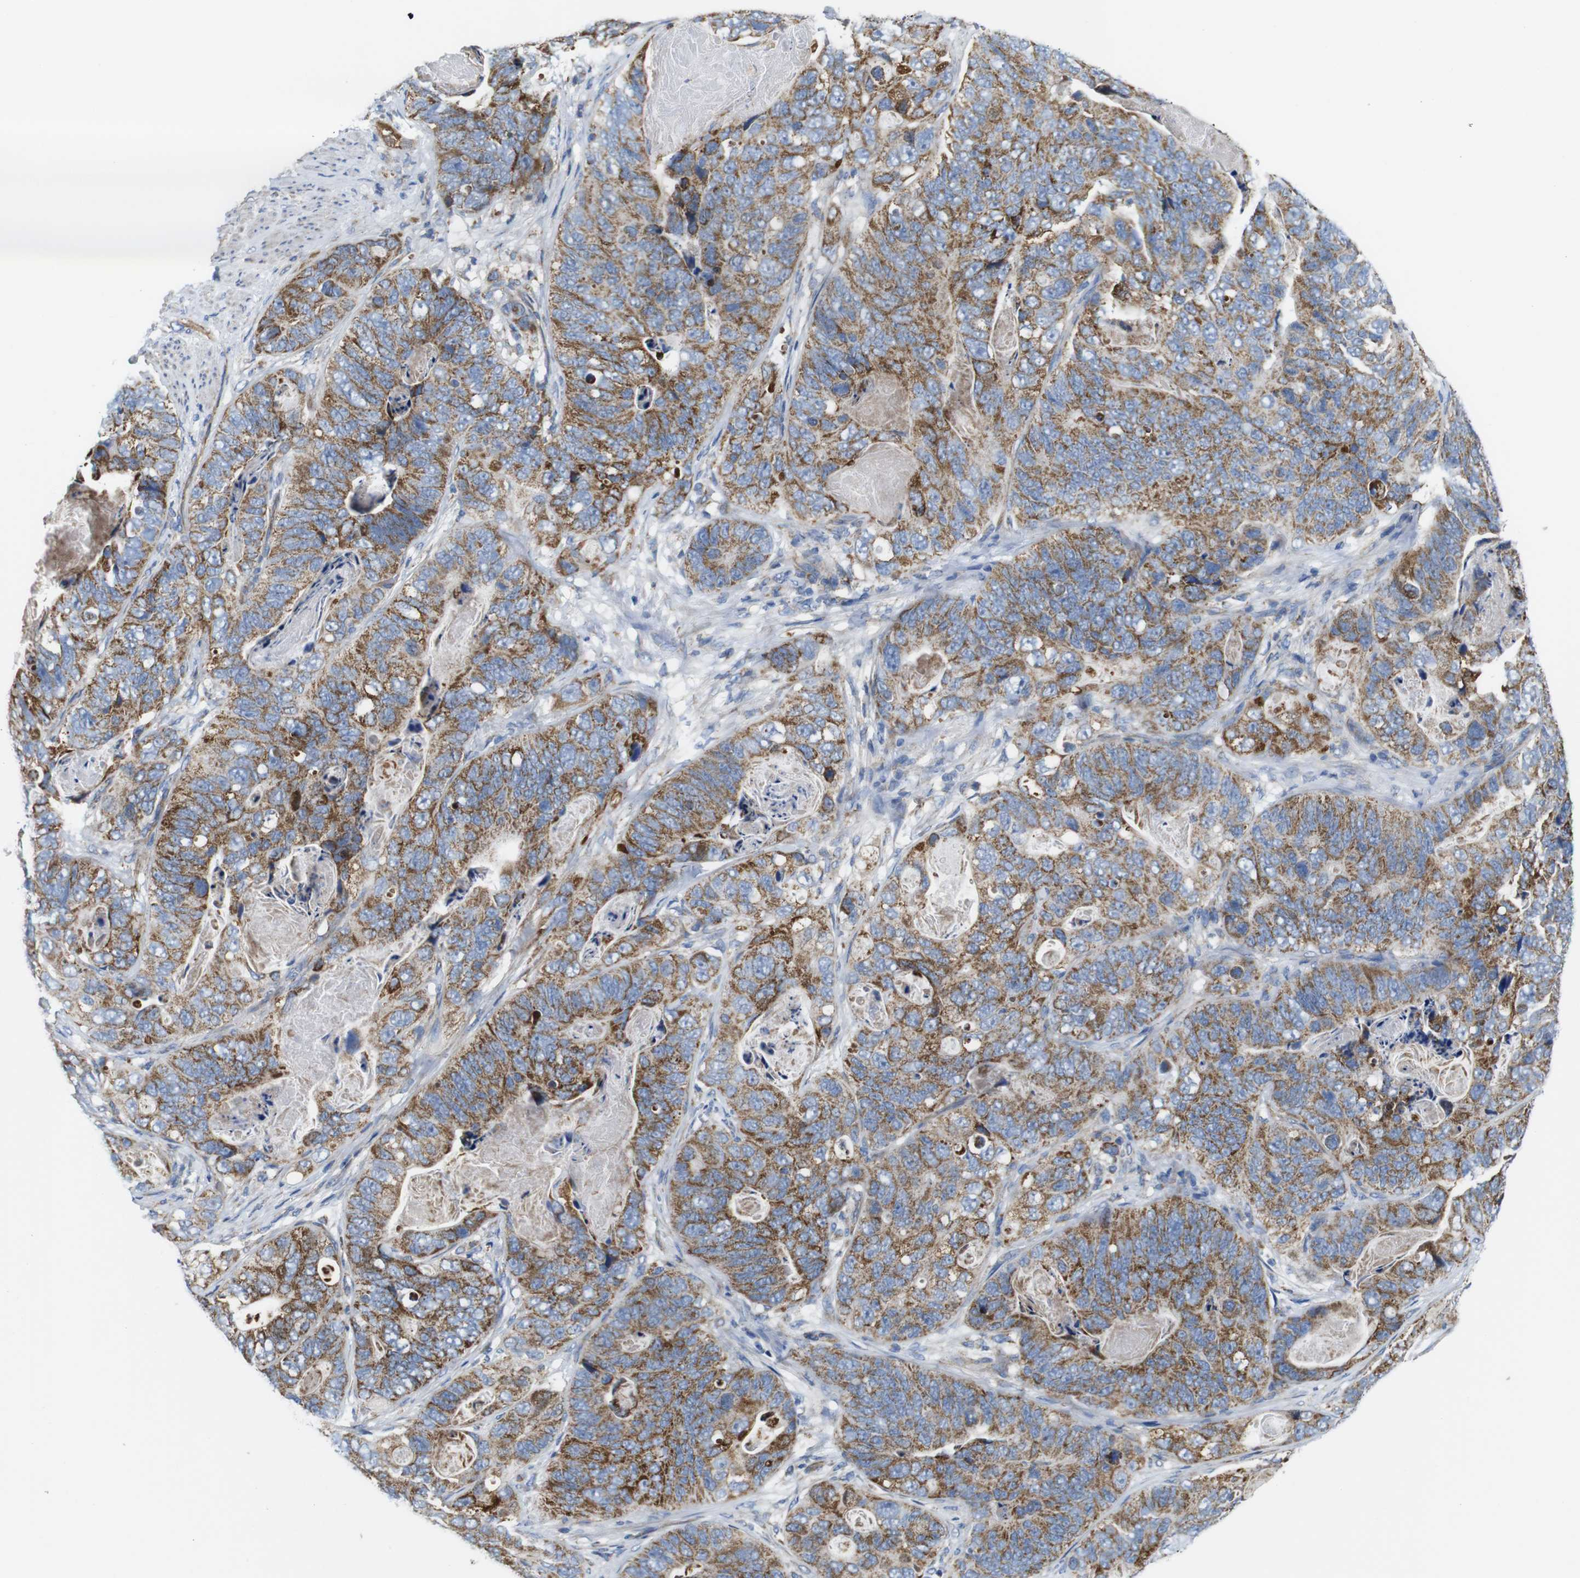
{"staining": {"intensity": "strong", "quantity": ">75%", "location": "cytoplasmic/membranous"}, "tissue": "stomach cancer", "cell_type": "Tumor cells", "image_type": "cancer", "snomed": [{"axis": "morphology", "description": "Adenocarcinoma, NOS"}, {"axis": "topography", "description": "Stomach"}], "caption": "About >75% of tumor cells in human stomach cancer reveal strong cytoplasmic/membranous protein staining as visualized by brown immunohistochemical staining.", "gene": "PDCD1LG2", "patient": {"sex": "female", "age": 89}}